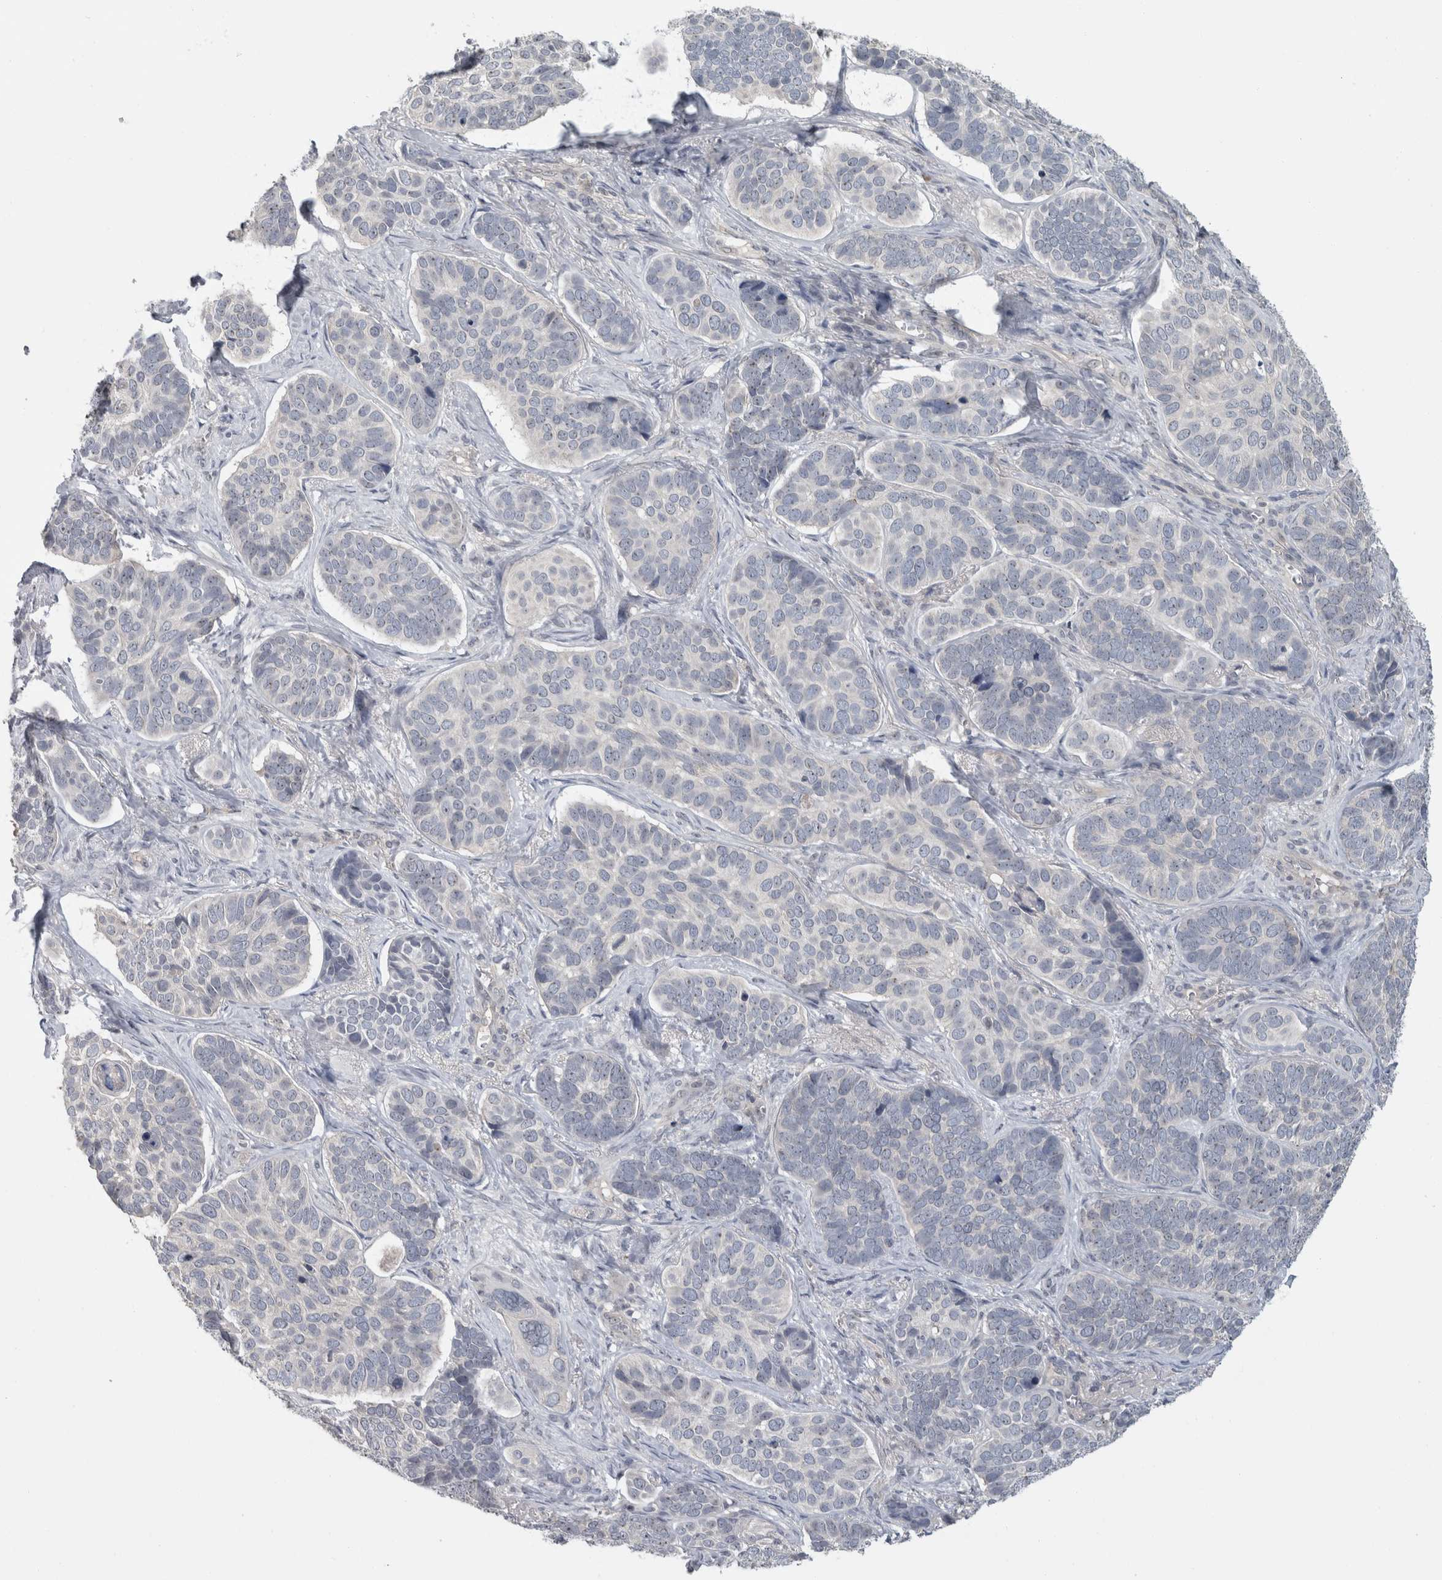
{"staining": {"intensity": "negative", "quantity": "none", "location": "none"}, "tissue": "skin cancer", "cell_type": "Tumor cells", "image_type": "cancer", "snomed": [{"axis": "morphology", "description": "Basal cell carcinoma"}, {"axis": "topography", "description": "Skin"}], "caption": "This is a micrograph of immunohistochemistry (IHC) staining of basal cell carcinoma (skin), which shows no staining in tumor cells.", "gene": "RBM28", "patient": {"sex": "male", "age": 62}}